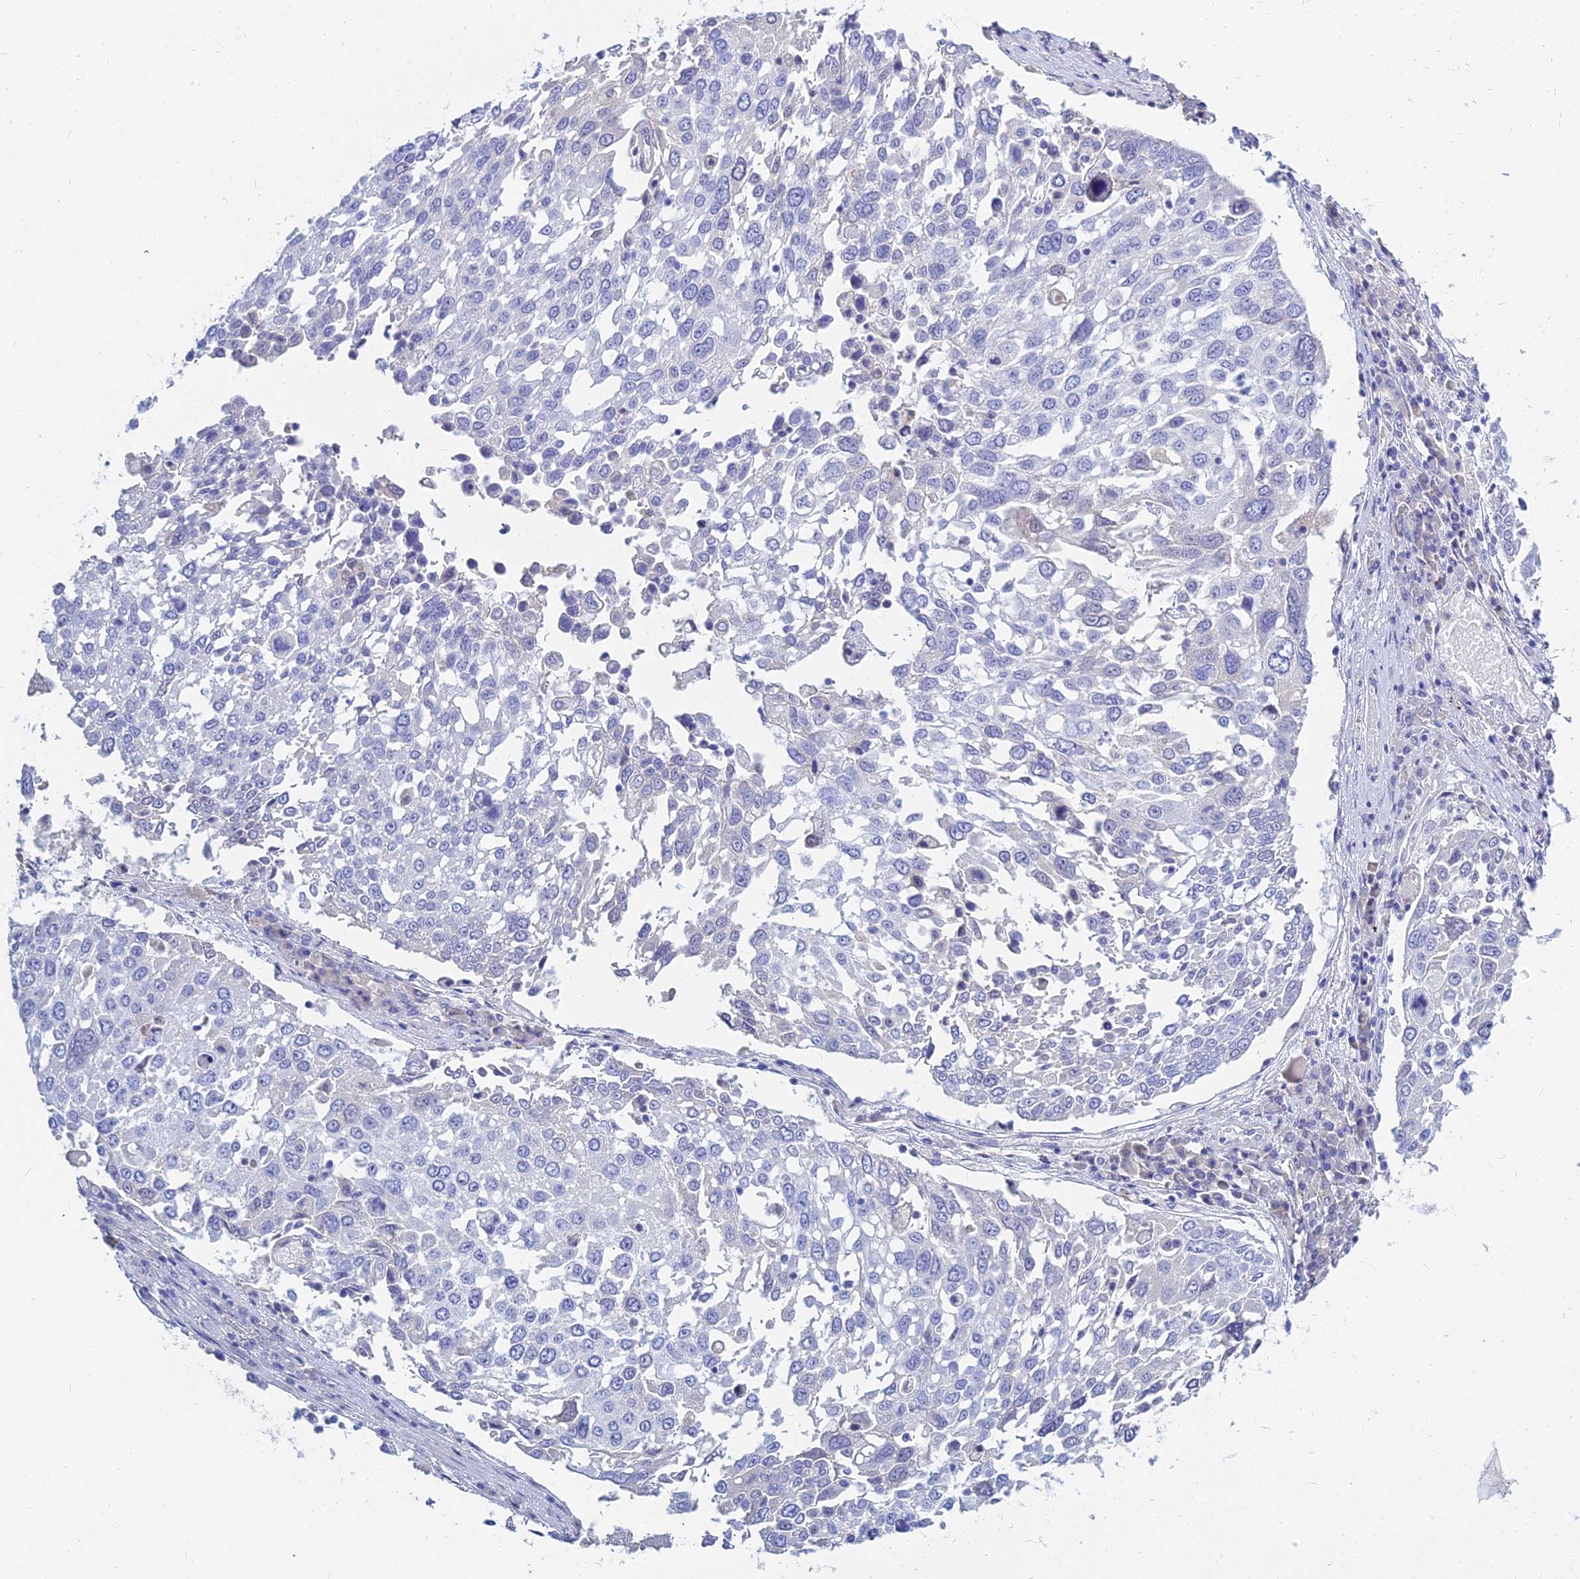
{"staining": {"intensity": "negative", "quantity": "none", "location": "none"}, "tissue": "lung cancer", "cell_type": "Tumor cells", "image_type": "cancer", "snomed": [{"axis": "morphology", "description": "Squamous cell carcinoma, NOS"}, {"axis": "topography", "description": "Lung"}], "caption": "Immunohistochemistry (IHC) histopathology image of neoplastic tissue: human lung squamous cell carcinoma stained with DAB (3,3'-diaminobenzidine) shows no significant protein expression in tumor cells.", "gene": "ZNF552", "patient": {"sex": "male", "age": 65}}